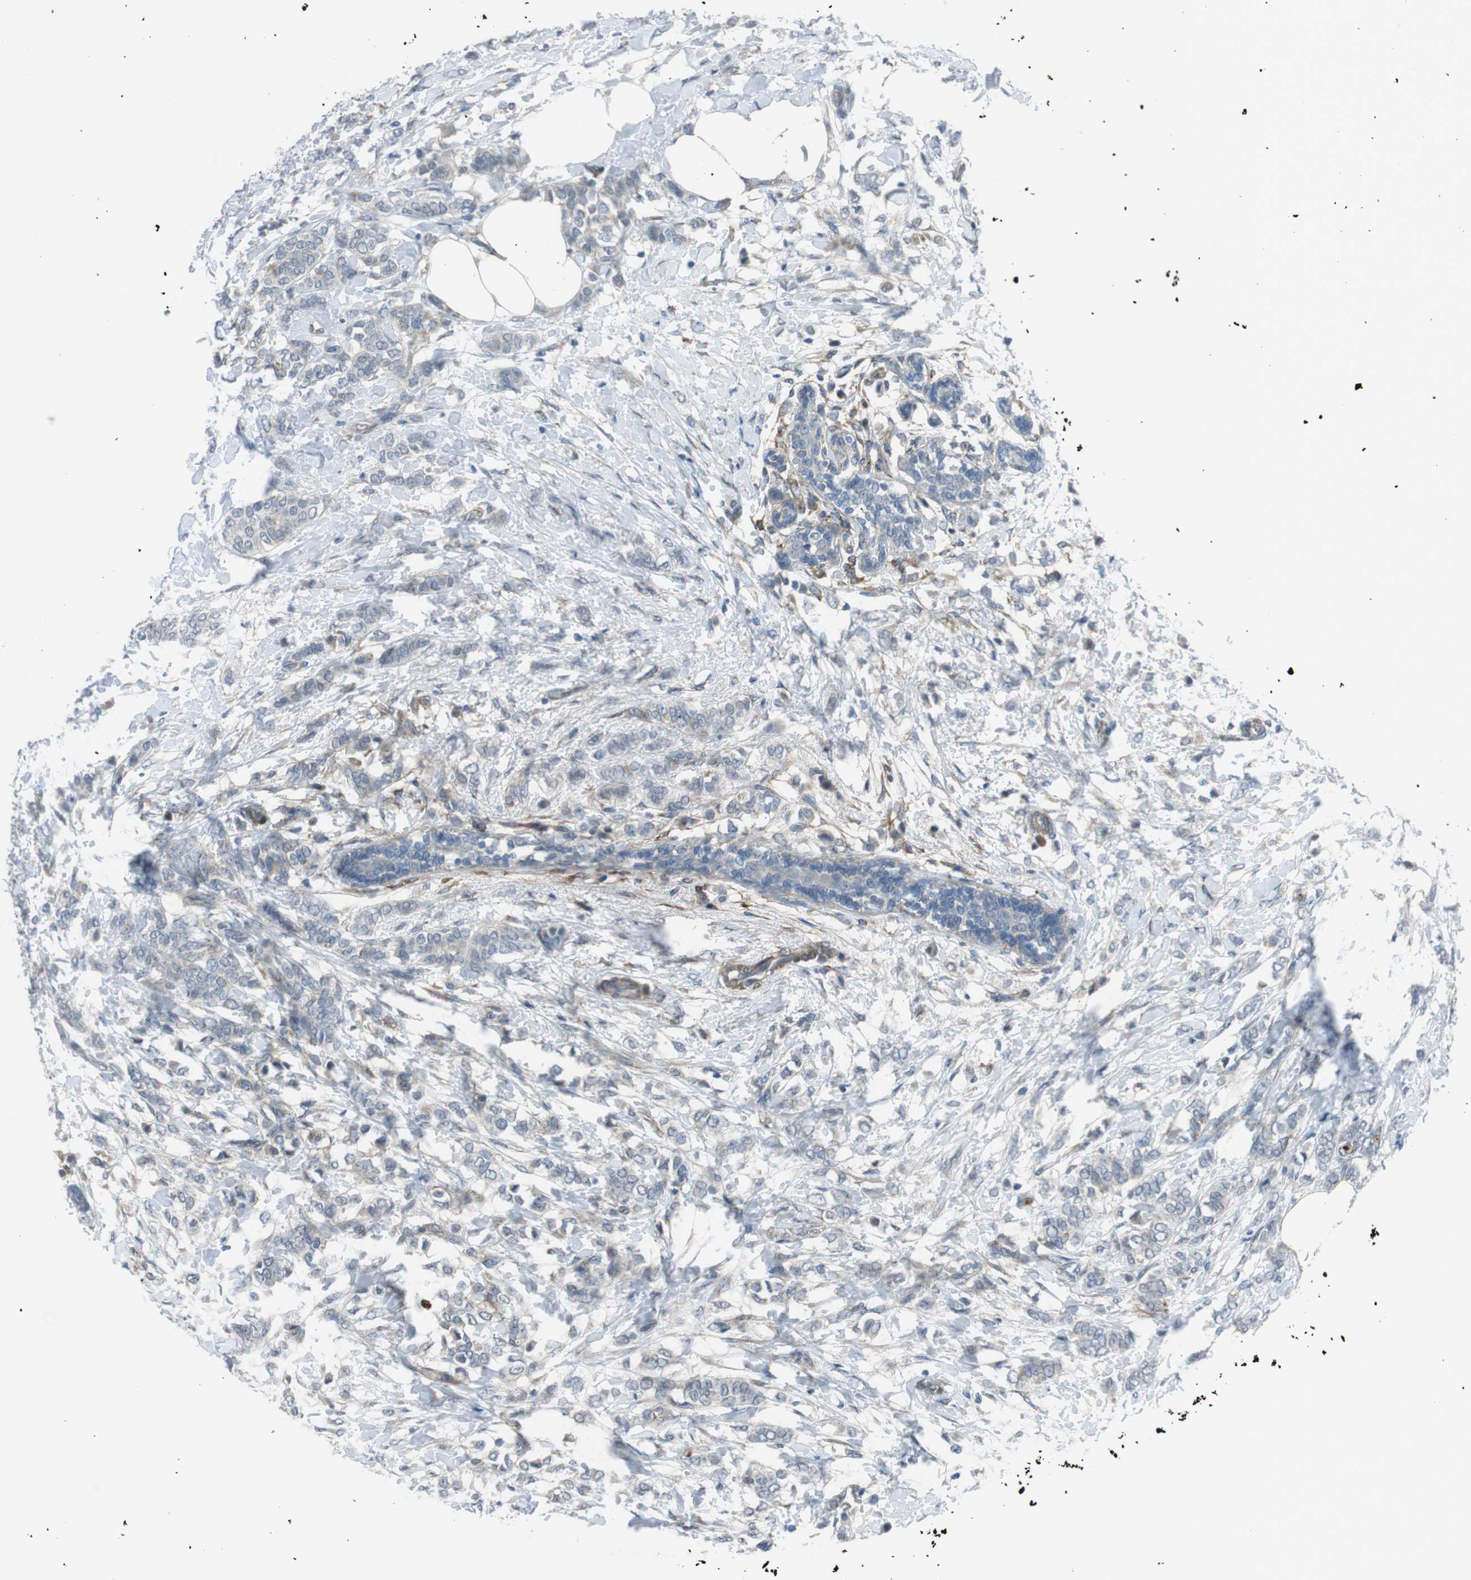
{"staining": {"intensity": "negative", "quantity": "none", "location": "none"}, "tissue": "breast cancer", "cell_type": "Tumor cells", "image_type": "cancer", "snomed": [{"axis": "morphology", "description": "Lobular carcinoma, in situ"}, {"axis": "morphology", "description": "Lobular carcinoma"}, {"axis": "topography", "description": "Breast"}], "caption": "This is an immunohistochemistry (IHC) image of human breast cancer (lobular carcinoma in situ). There is no positivity in tumor cells.", "gene": "ANK2", "patient": {"sex": "female", "age": 41}}